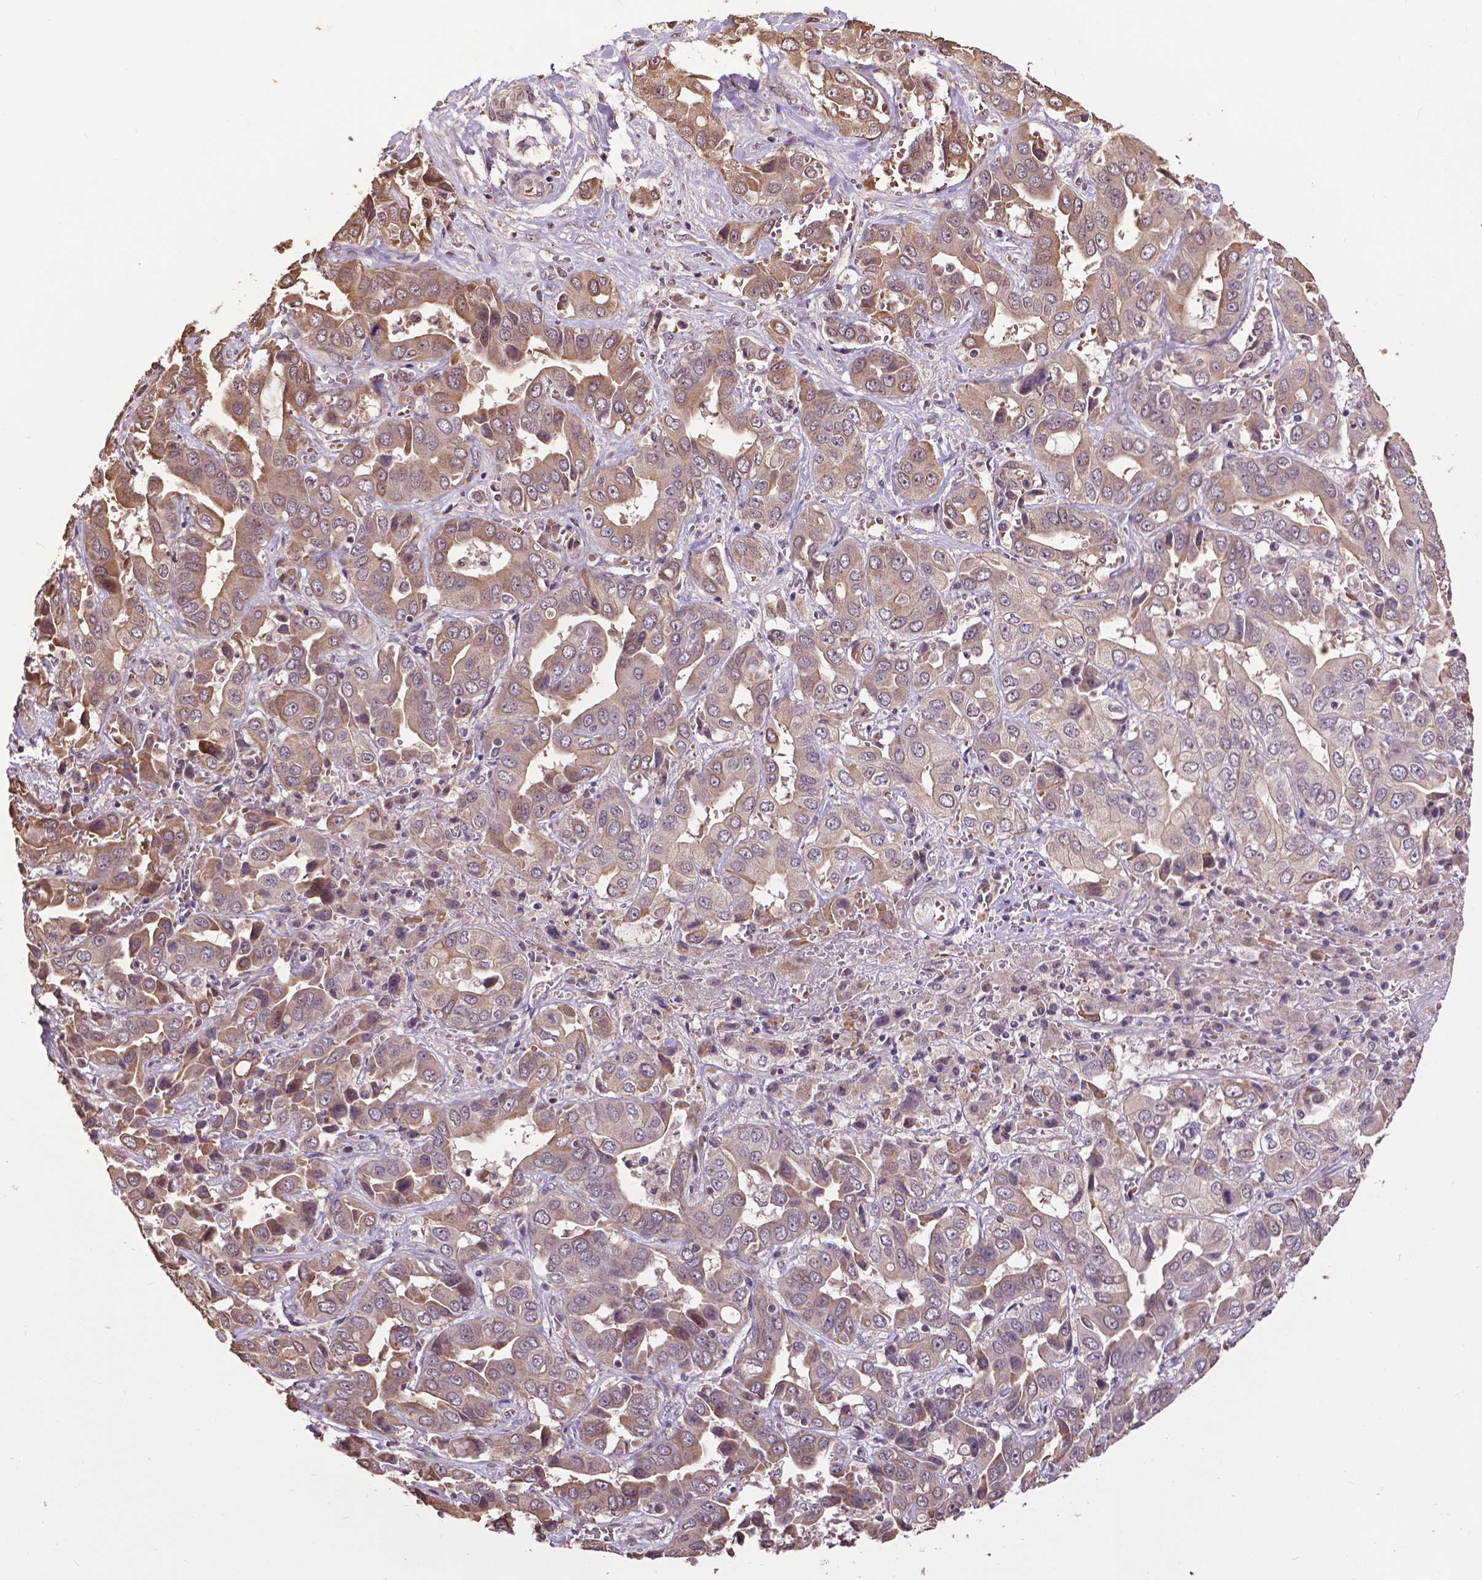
{"staining": {"intensity": "weak", "quantity": ">75%", "location": "cytoplasmic/membranous"}, "tissue": "liver cancer", "cell_type": "Tumor cells", "image_type": "cancer", "snomed": [{"axis": "morphology", "description": "Cholangiocarcinoma"}, {"axis": "topography", "description": "Liver"}], "caption": "Protein staining displays weak cytoplasmic/membranous expression in approximately >75% of tumor cells in liver cholangiocarcinoma.", "gene": "GLRA2", "patient": {"sex": "female", "age": 52}}